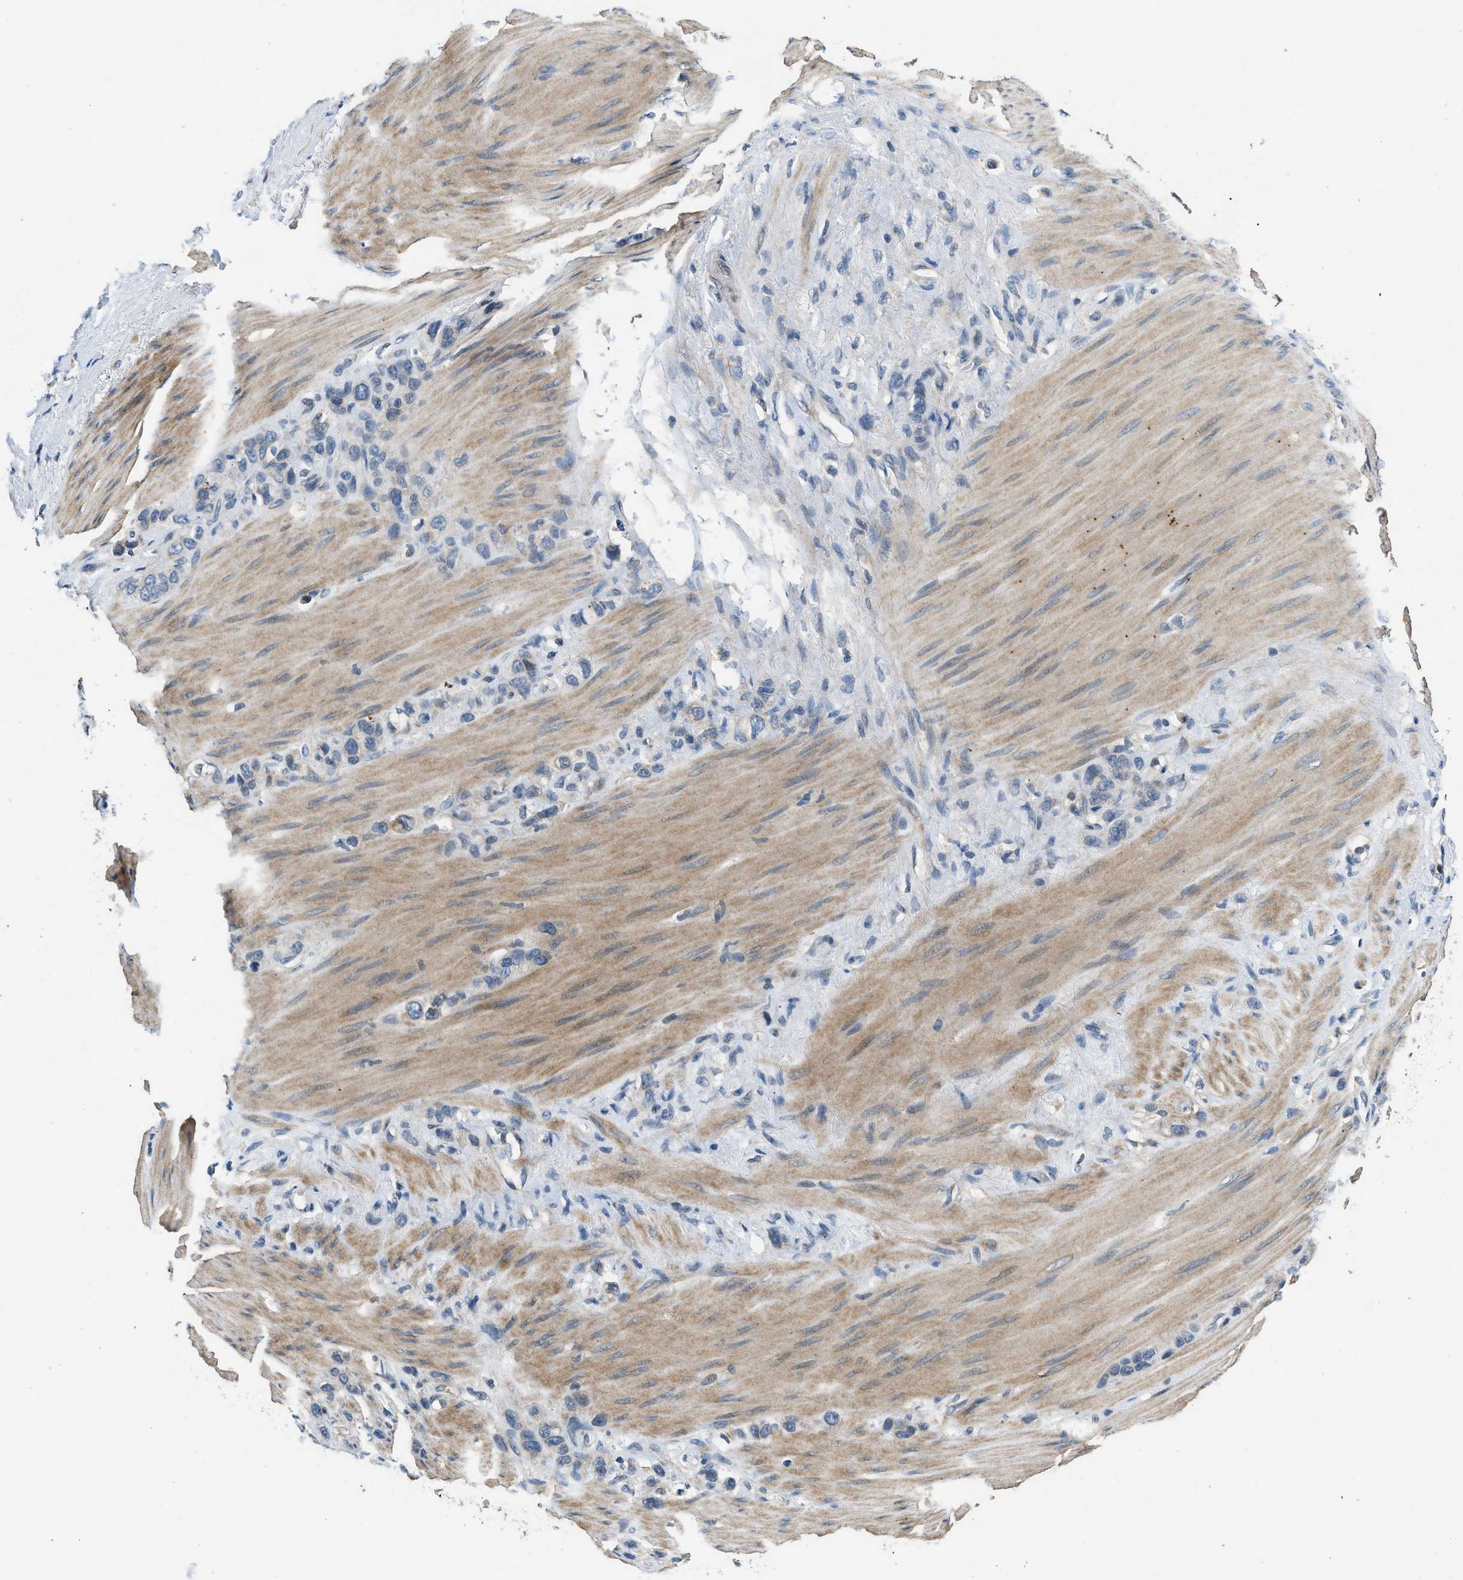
{"staining": {"intensity": "negative", "quantity": "none", "location": "none"}, "tissue": "stomach cancer", "cell_type": "Tumor cells", "image_type": "cancer", "snomed": [{"axis": "morphology", "description": "Adenocarcinoma, NOS"}, {"axis": "morphology", "description": "Adenocarcinoma, High grade"}, {"axis": "topography", "description": "Stomach, upper"}, {"axis": "topography", "description": "Stomach, lower"}], "caption": "An immunohistochemistry (IHC) image of stomach cancer is shown. There is no staining in tumor cells of stomach cancer. Nuclei are stained in blue.", "gene": "SSH2", "patient": {"sex": "female", "age": 65}}